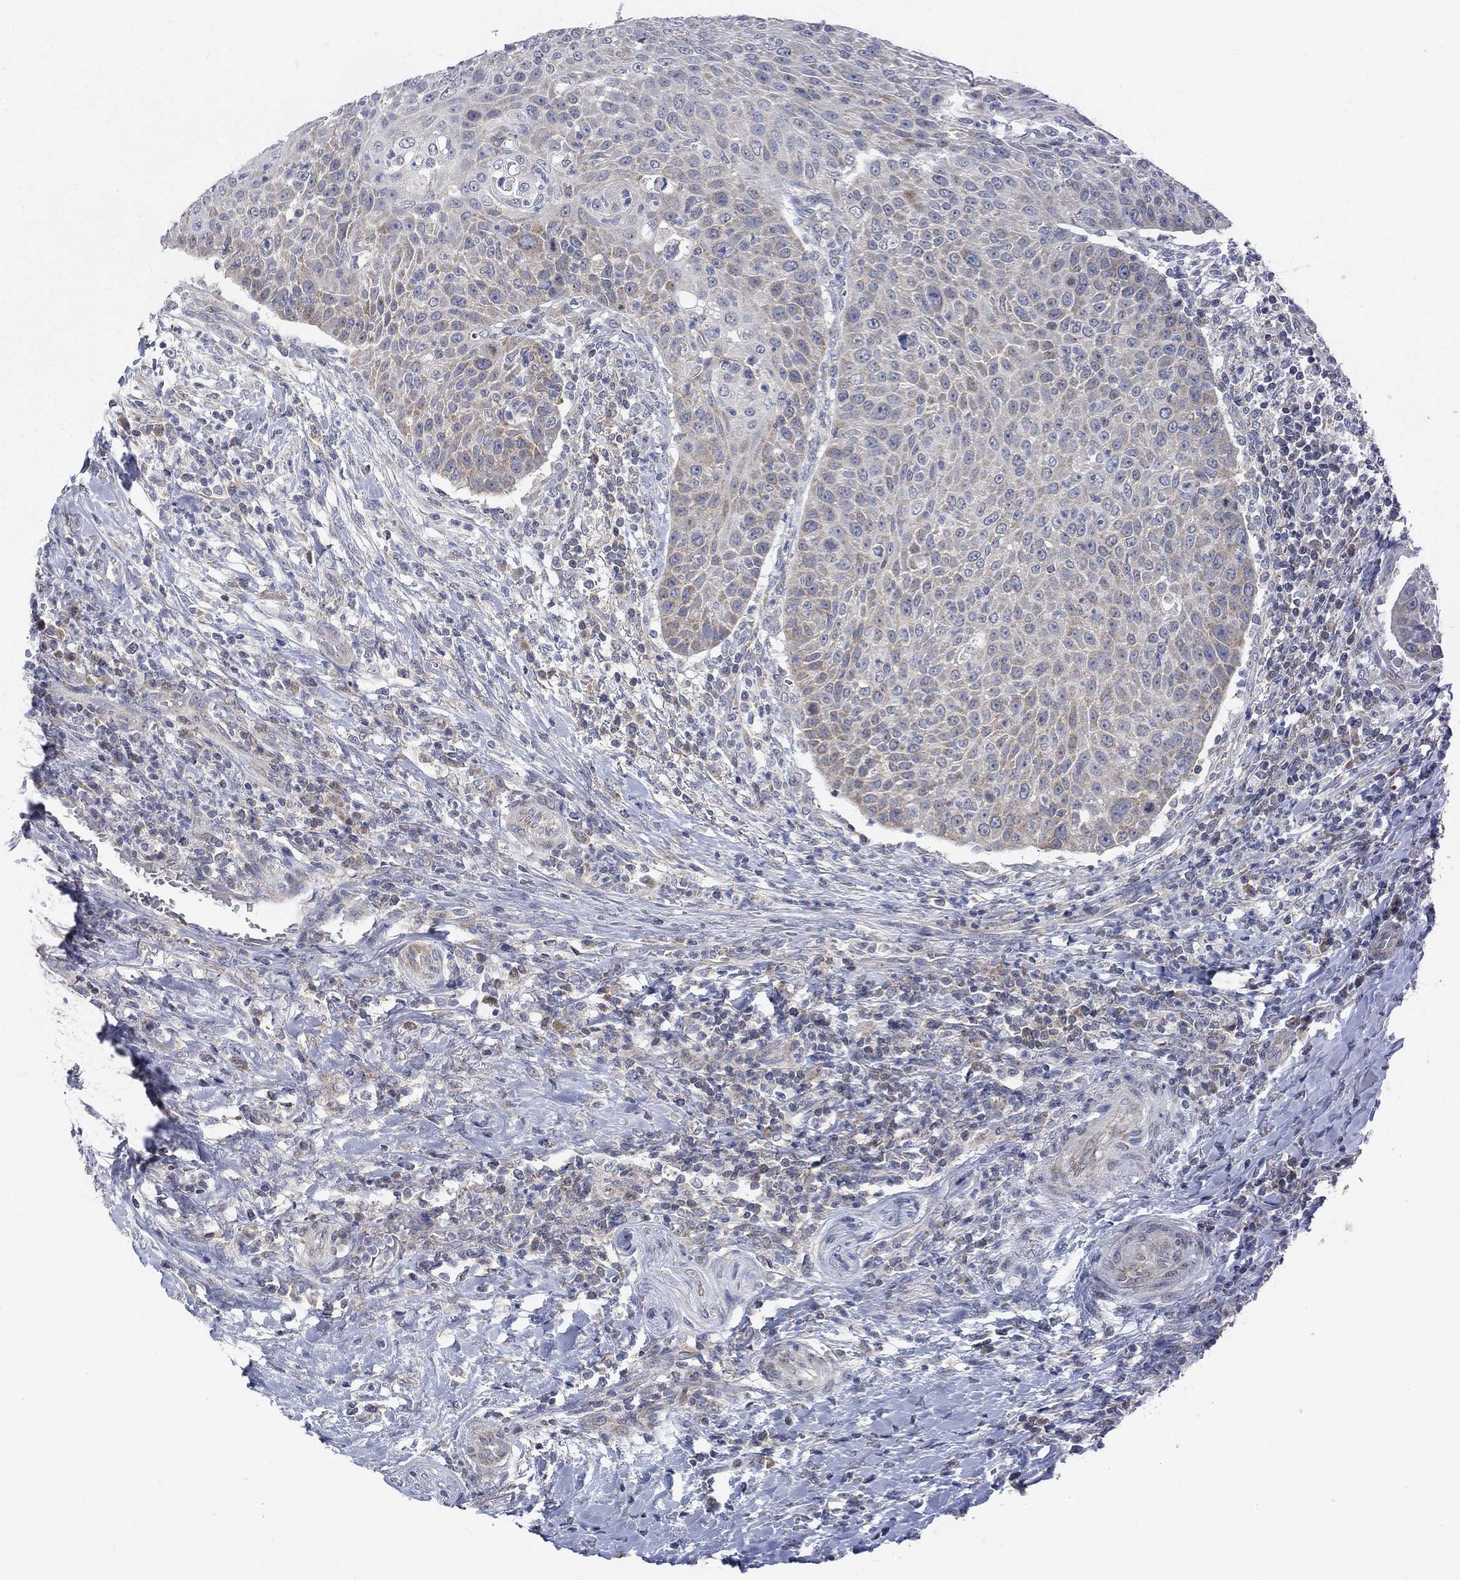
{"staining": {"intensity": "weak", "quantity": "25%-75%", "location": "cytoplasmic/membranous"}, "tissue": "head and neck cancer", "cell_type": "Tumor cells", "image_type": "cancer", "snomed": [{"axis": "morphology", "description": "Squamous cell carcinoma, NOS"}, {"axis": "topography", "description": "Head-Neck"}], "caption": "Brown immunohistochemical staining in head and neck squamous cell carcinoma reveals weak cytoplasmic/membranous positivity in approximately 25%-75% of tumor cells.", "gene": "ATP1A3", "patient": {"sex": "male", "age": 69}}